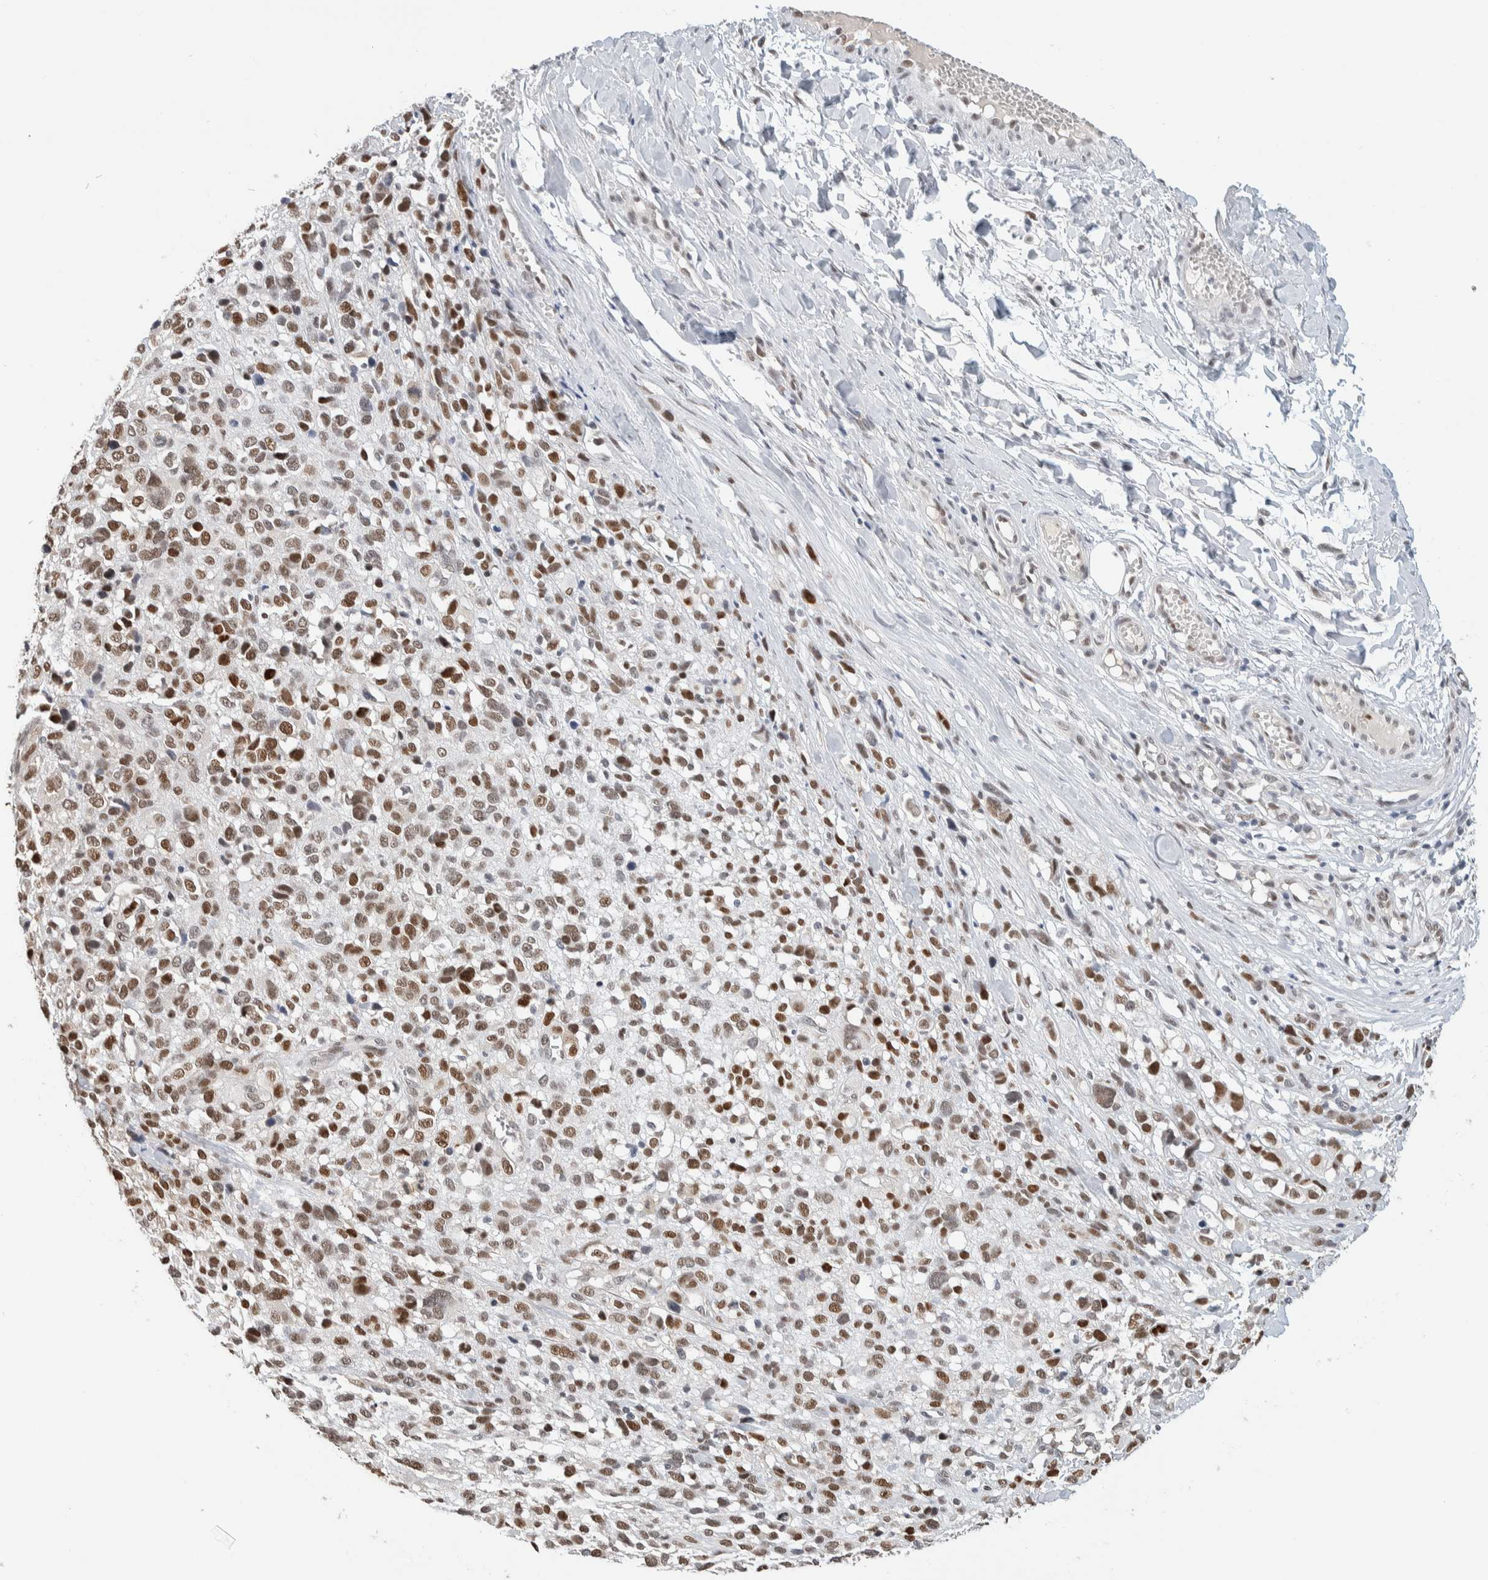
{"staining": {"intensity": "moderate", "quantity": ">75%", "location": "nuclear"}, "tissue": "melanoma", "cell_type": "Tumor cells", "image_type": "cancer", "snomed": [{"axis": "morphology", "description": "Malignant melanoma, NOS"}, {"axis": "topography", "description": "Skin"}], "caption": "A medium amount of moderate nuclear expression is identified in about >75% of tumor cells in malignant melanoma tissue. The staining is performed using DAB brown chromogen to label protein expression. The nuclei are counter-stained blue using hematoxylin.", "gene": "PUS7", "patient": {"sex": "female", "age": 55}}